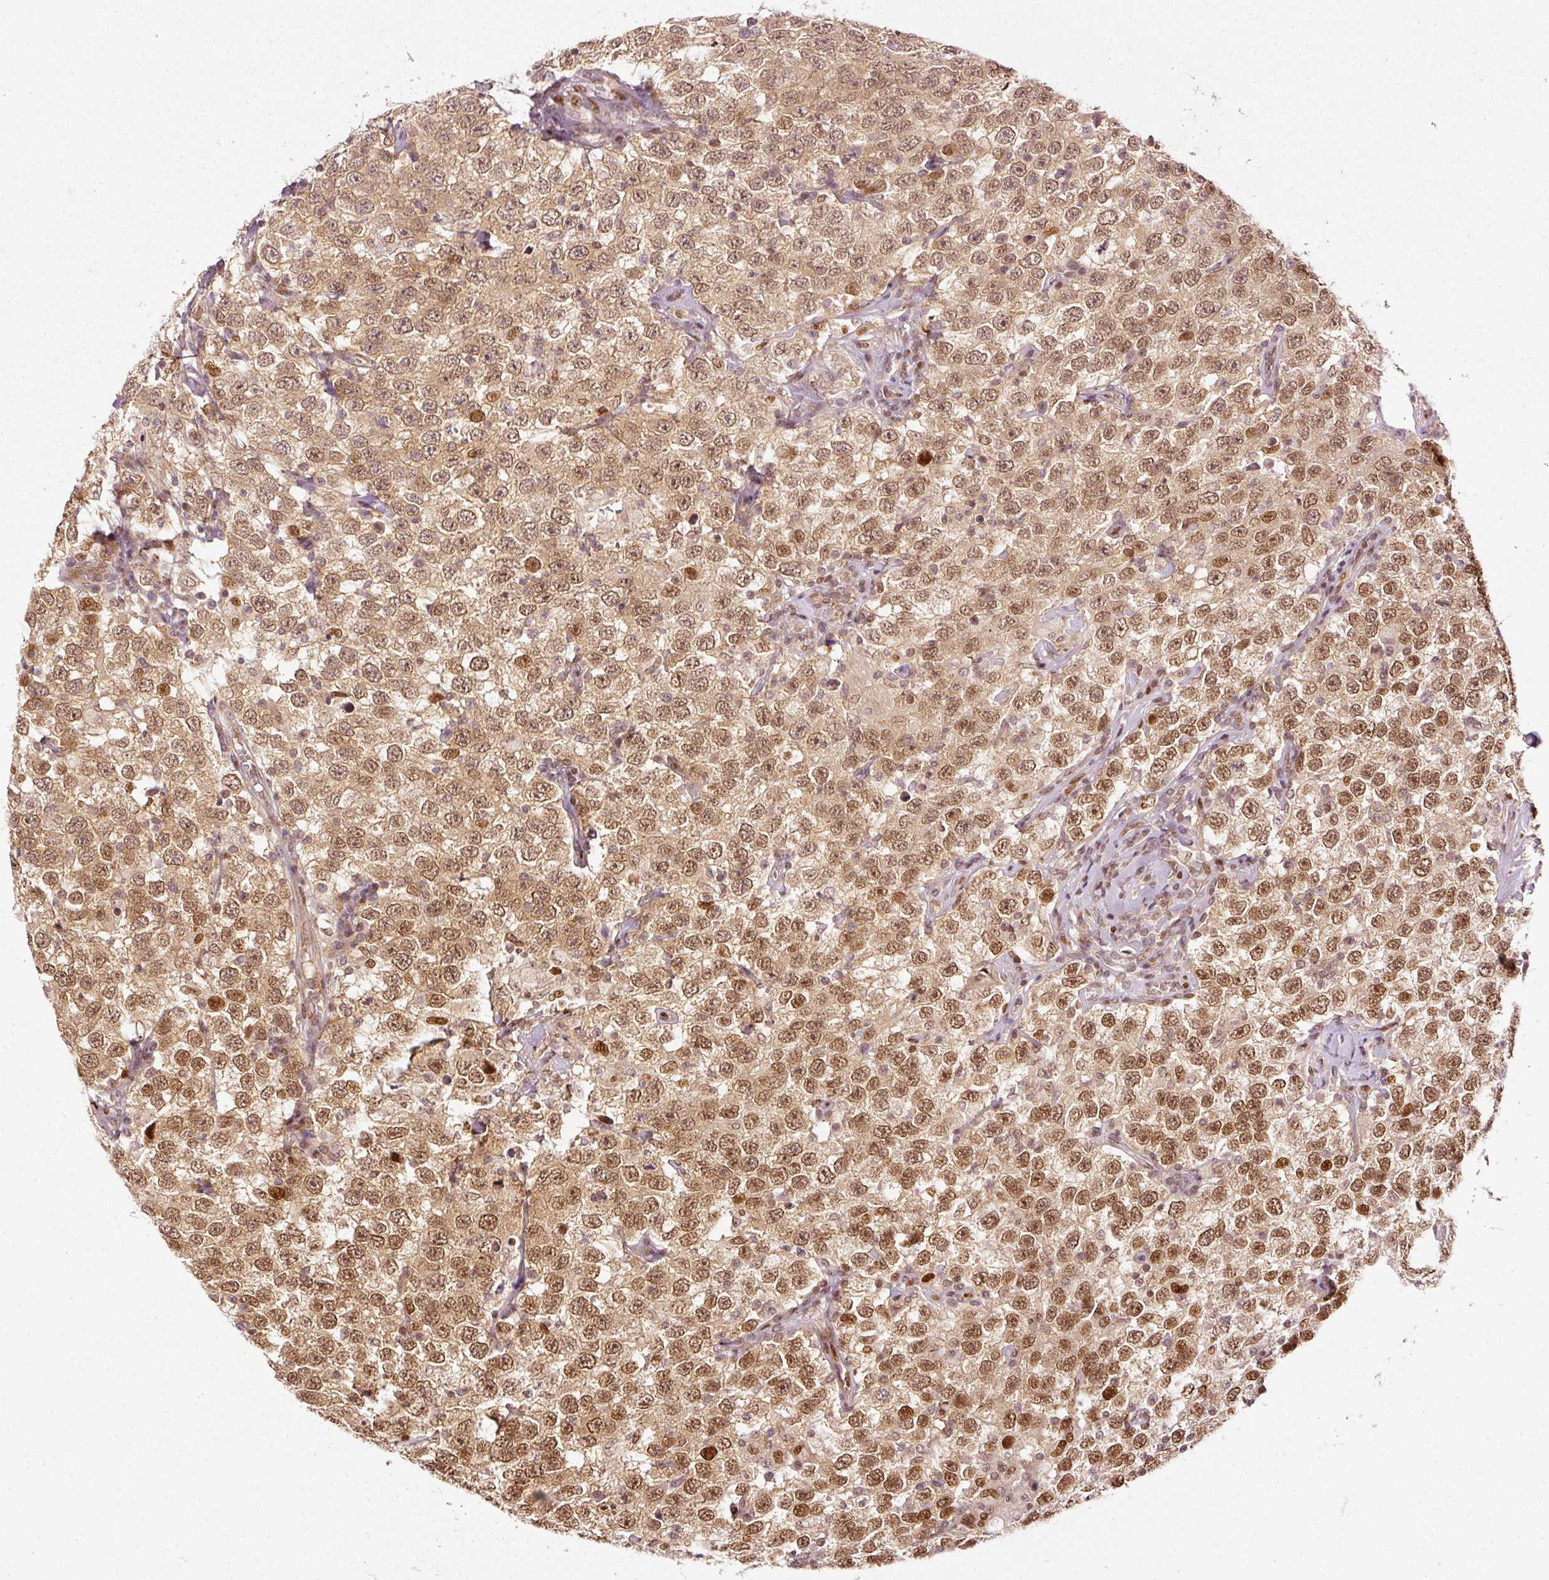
{"staining": {"intensity": "moderate", "quantity": ">75%", "location": "cytoplasmic/membranous,nuclear"}, "tissue": "testis cancer", "cell_type": "Tumor cells", "image_type": "cancer", "snomed": [{"axis": "morphology", "description": "Seminoma, NOS"}, {"axis": "topography", "description": "Testis"}], "caption": "Immunohistochemistry (IHC) (DAB) staining of testis seminoma reveals moderate cytoplasmic/membranous and nuclear protein expression in approximately >75% of tumor cells.", "gene": "ZNF778", "patient": {"sex": "male", "age": 41}}